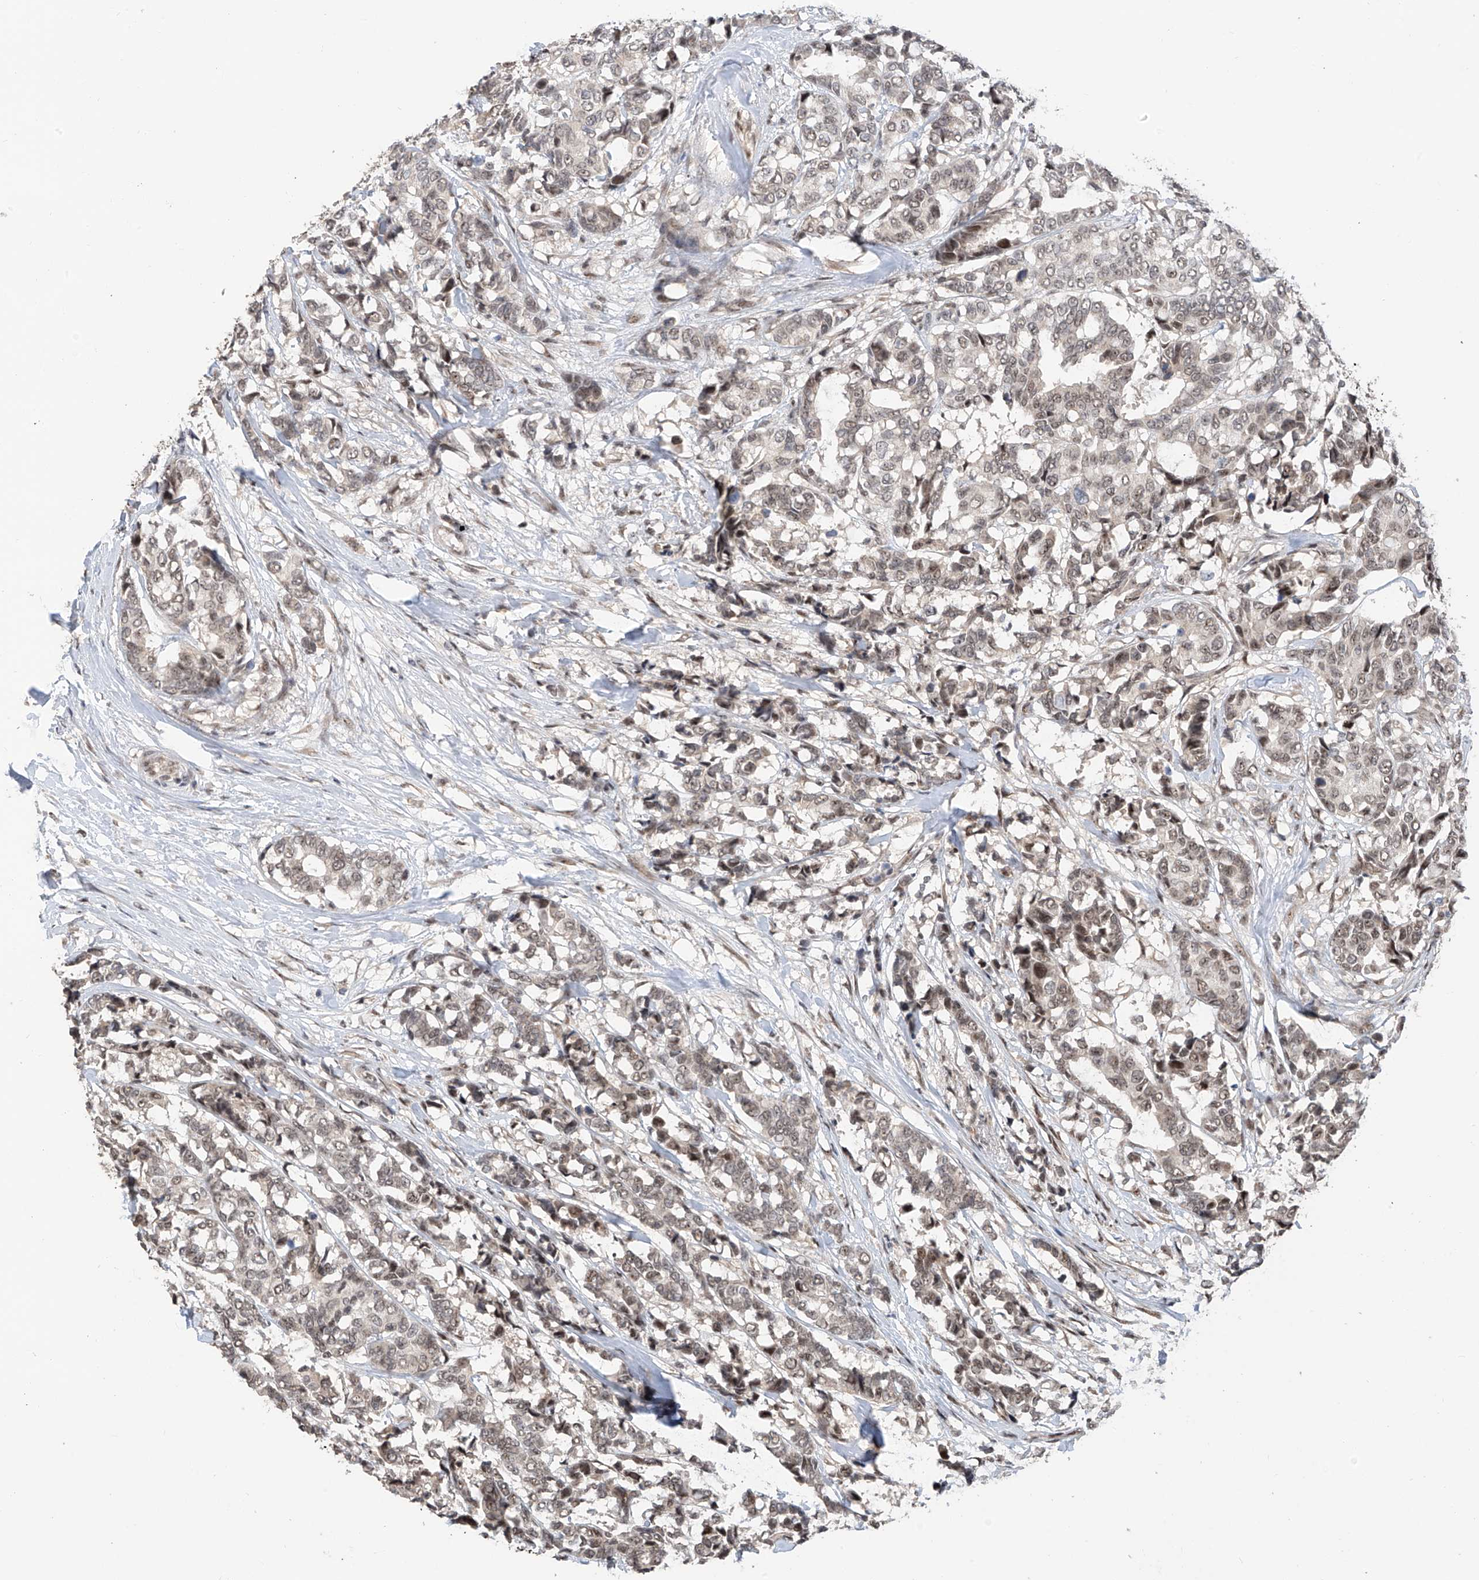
{"staining": {"intensity": "weak", "quantity": "25%-75%", "location": "nuclear"}, "tissue": "breast cancer", "cell_type": "Tumor cells", "image_type": "cancer", "snomed": [{"axis": "morphology", "description": "Duct carcinoma"}, {"axis": "topography", "description": "Breast"}], "caption": "The image shows immunohistochemical staining of breast cancer. There is weak nuclear staining is identified in approximately 25%-75% of tumor cells.", "gene": "C1orf131", "patient": {"sex": "female", "age": 87}}